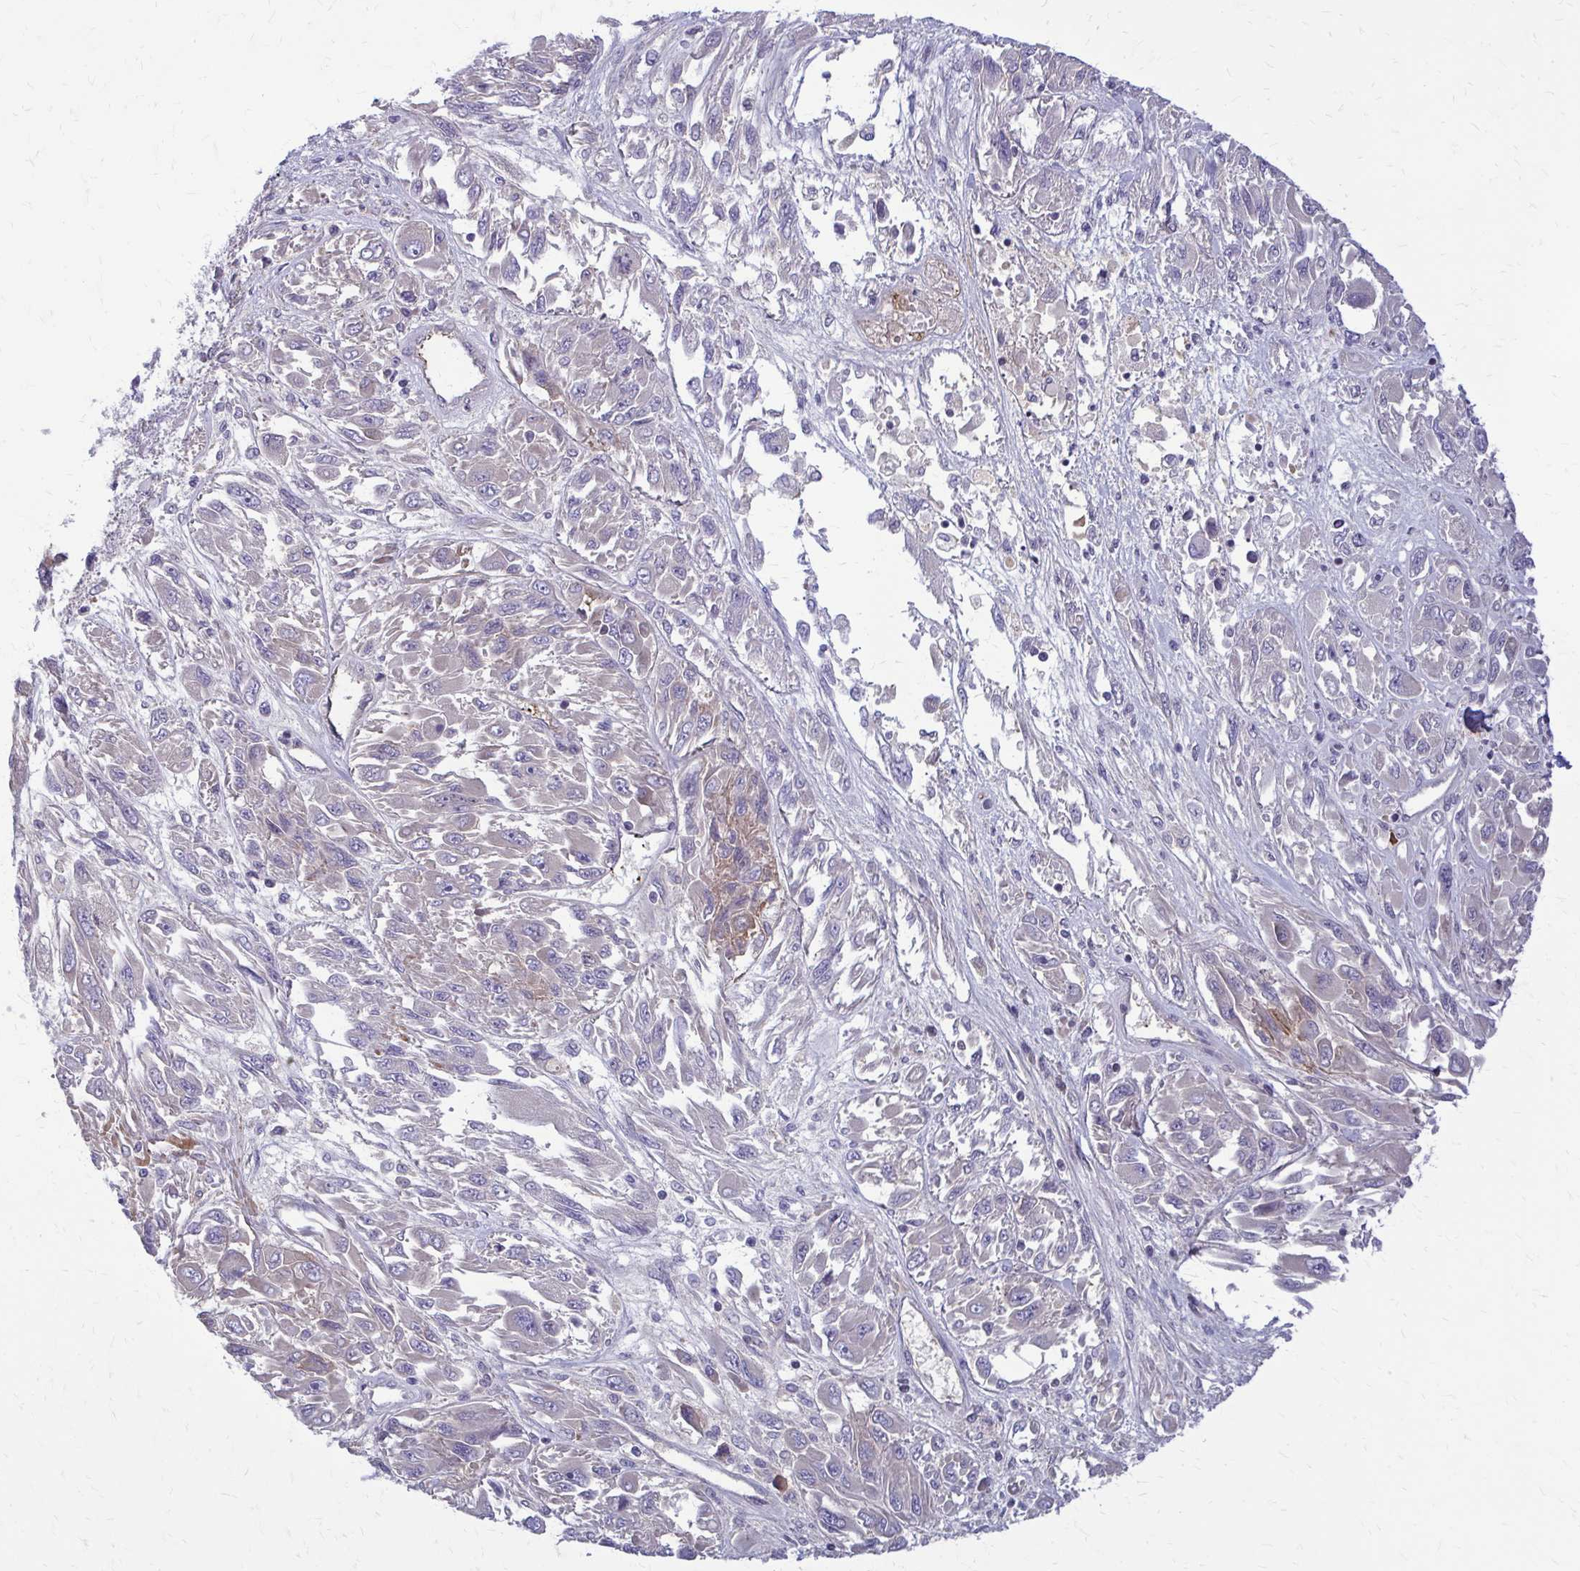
{"staining": {"intensity": "moderate", "quantity": "<25%", "location": "cytoplasmic/membranous"}, "tissue": "melanoma", "cell_type": "Tumor cells", "image_type": "cancer", "snomed": [{"axis": "morphology", "description": "Malignant melanoma, NOS"}, {"axis": "topography", "description": "Skin"}], "caption": "Human melanoma stained with a brown dye displays moderate cytoplasmic/membranous positive staining in approximately <25% of tumor cells.", "gene": "MCRIP2", "patient": {"sex": "female", "age": 91}}